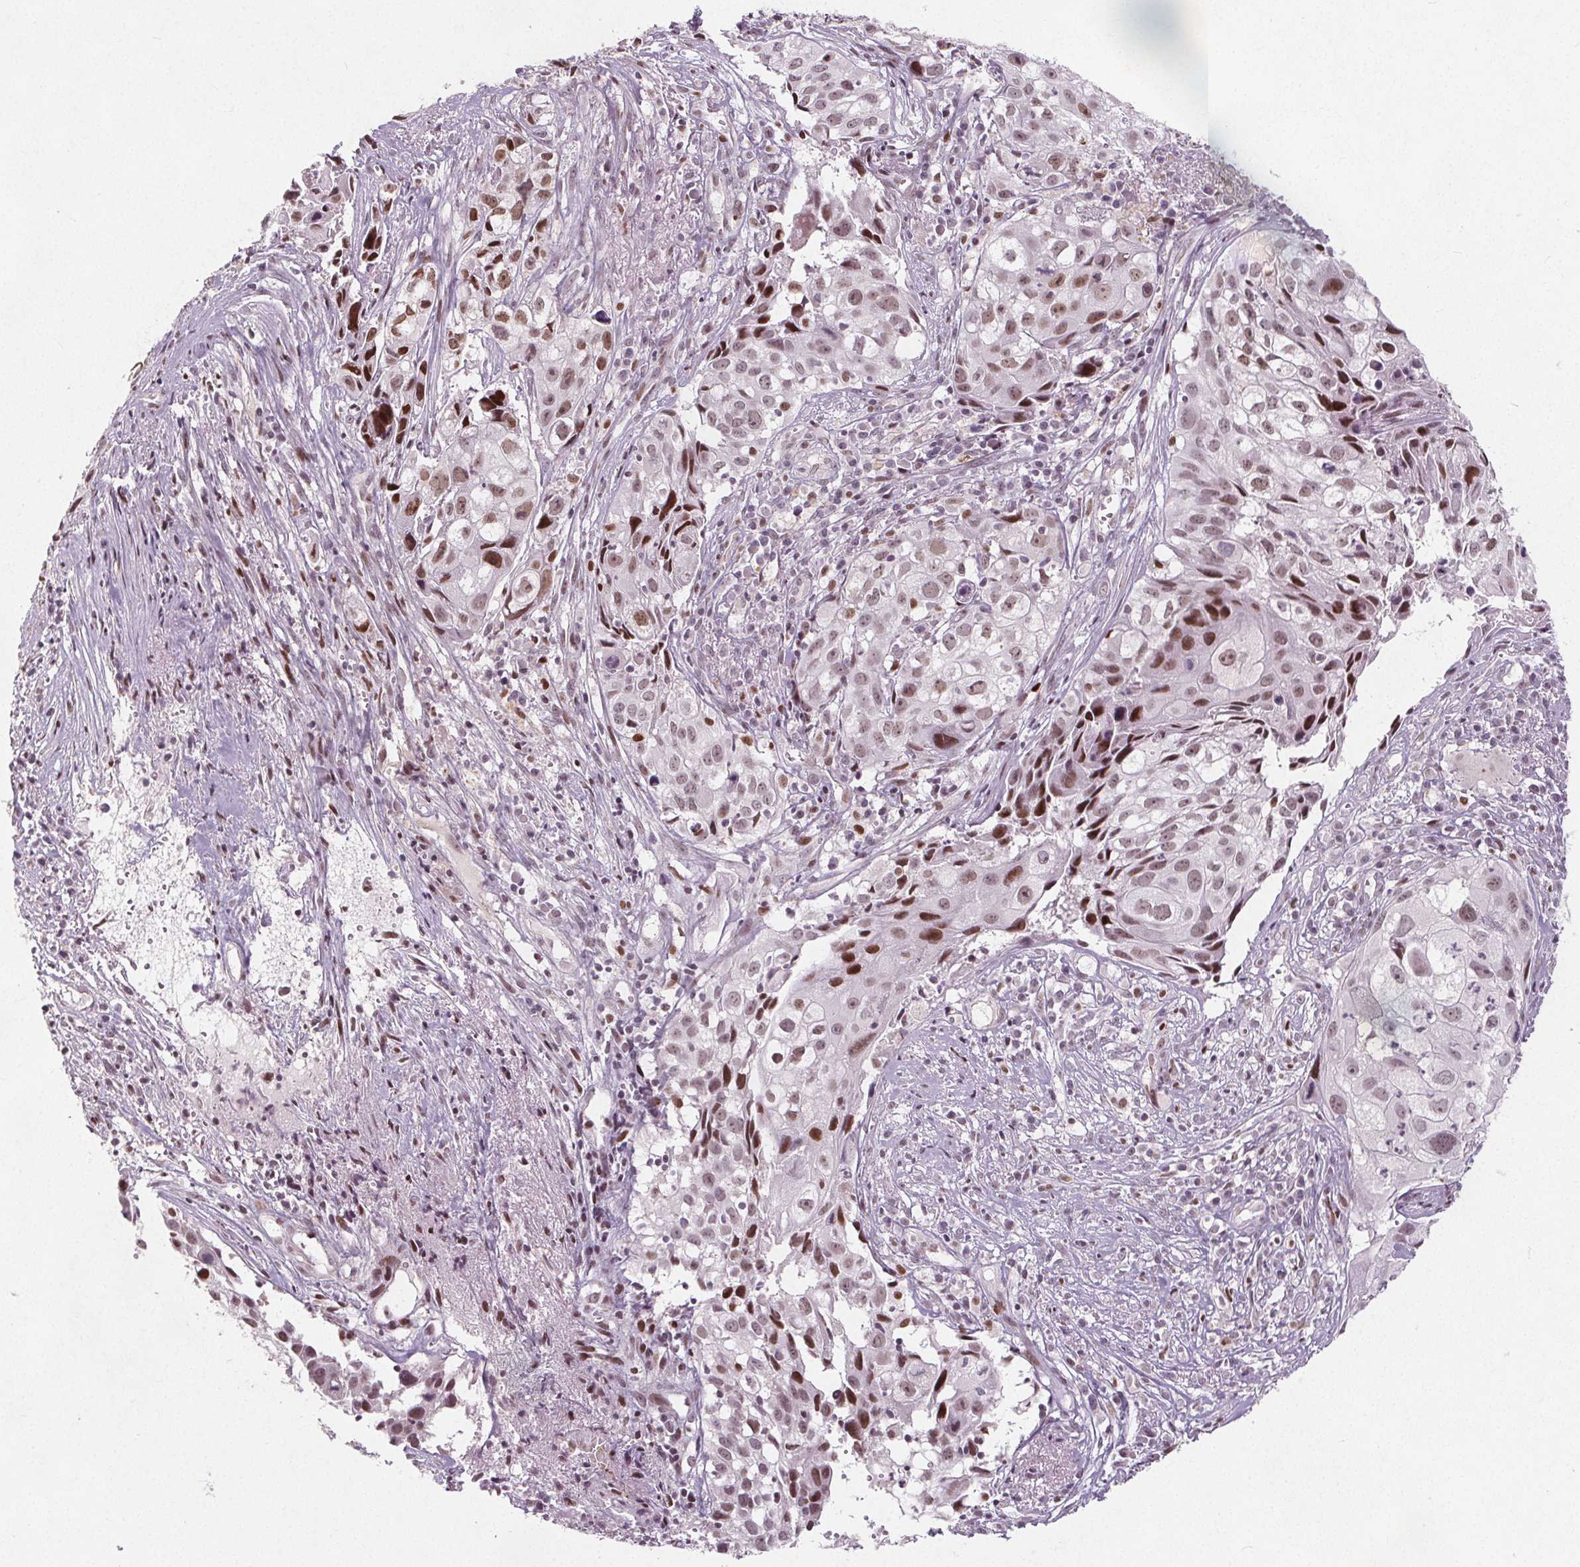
{"staining": {"intensity": "moderate", "quantity": "25%-75%", "location": "nuclear"}, "tissue": "cervical cancer", "cell_type": "Tumor cells", "image_type": "cancer", "snomed": [{"axis": "morphology", "description": "Squamous cell carcinoma, NOS"}, {"axis": "topography", "description": "Cervix"}], "caption": "Squamous cell carcinoma (cervical) was stained to show a protein in brown. There is medium levels of moderate nuclear positivity in about 25%-75% of tumor cells. The staining is performed using DAB (3,3'-diaminobenzidine) brown chromogen to label protein expression. The nuclei are counter-stained blue using hematoxylin.", "gene": "TAF6L", "patient": {"sex": "female", "age": 53}}